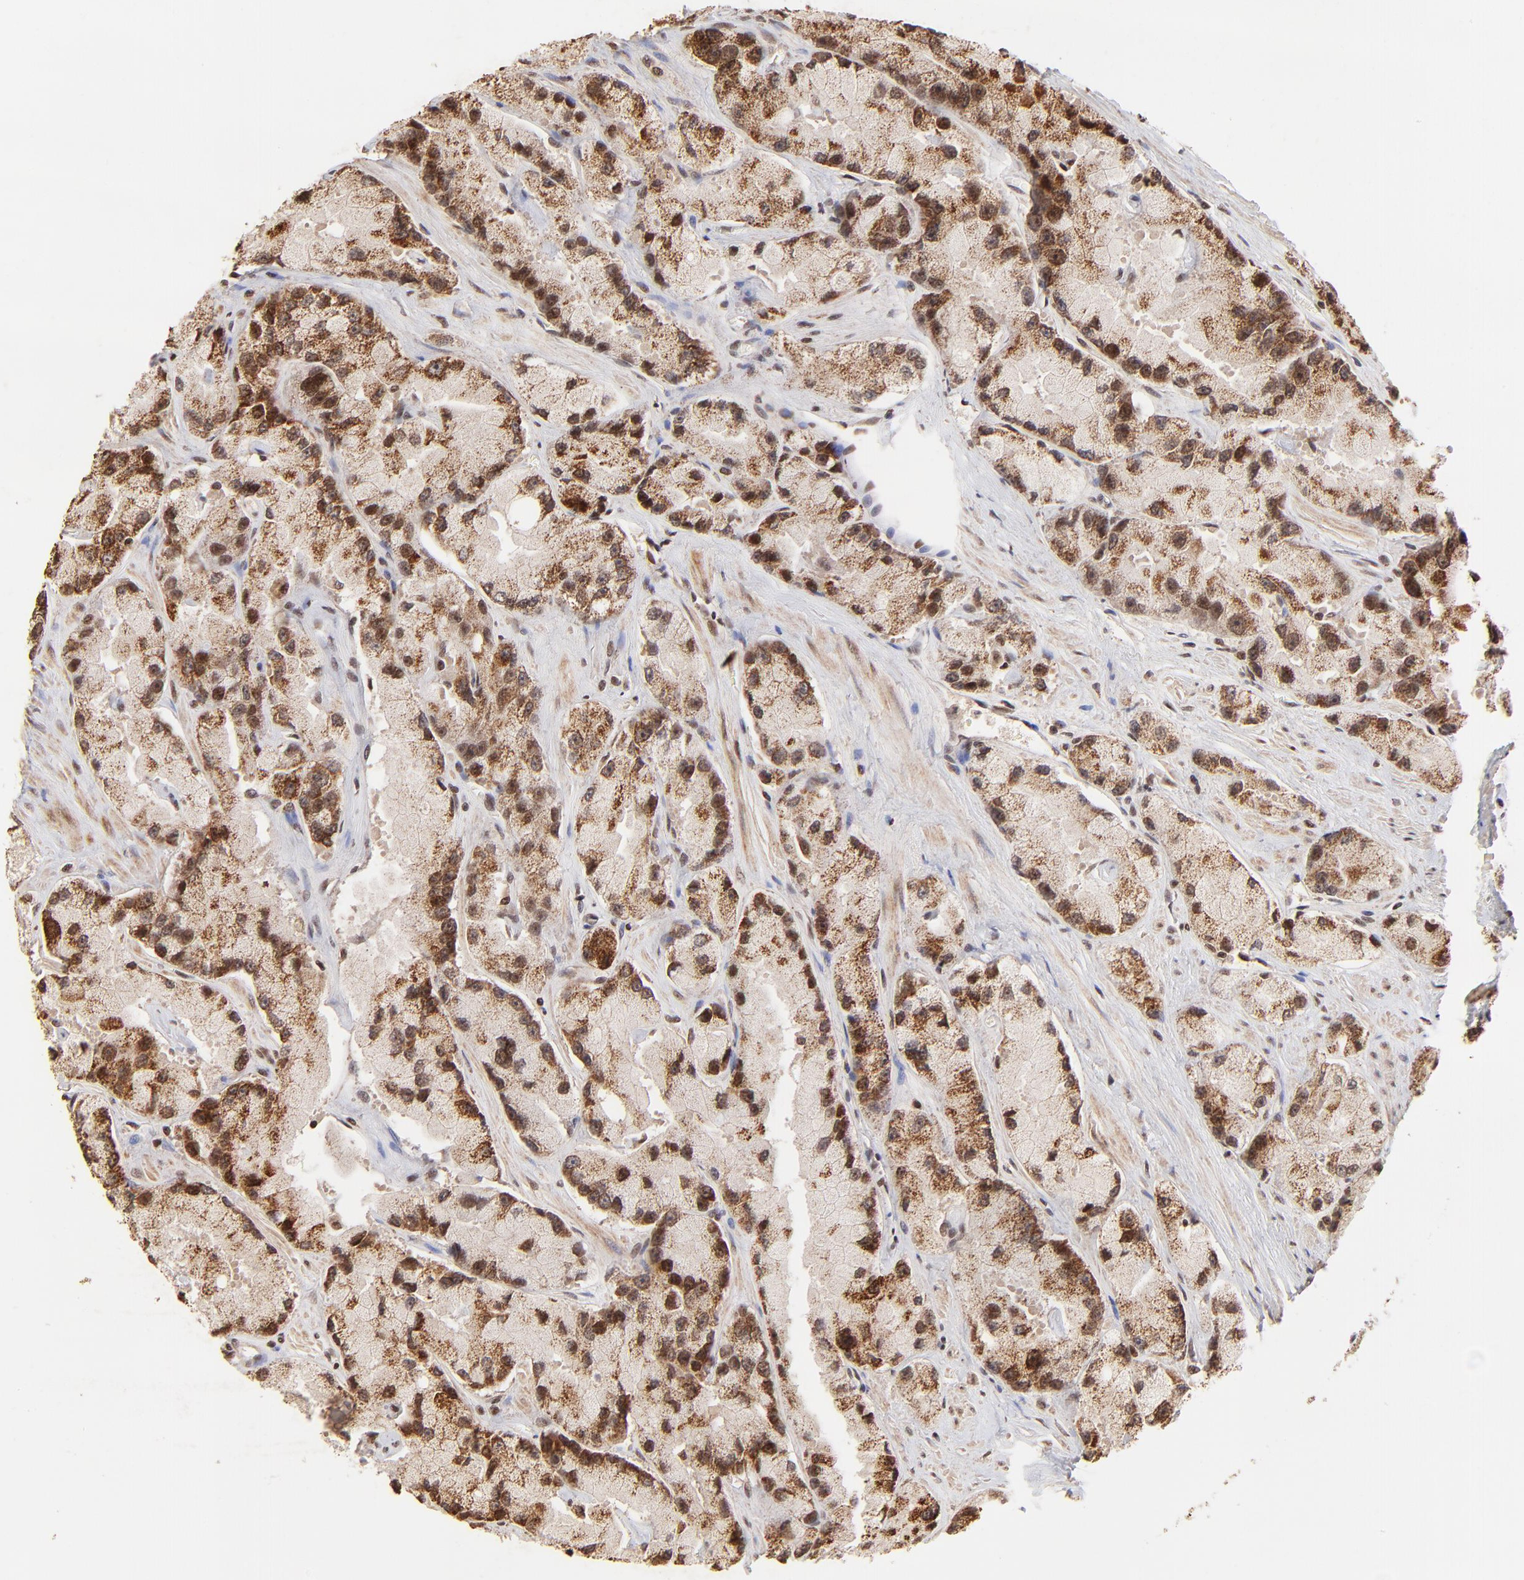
{"staining": {"intensity": "strong", "quantity": ">75%", "location": "cytoplasmic/membranous"}, "tissue": "prostate cancer", "cell_type": "Tumor cells", "image_type": "cancer", "snomed": [{"axis": "morphology", "description": "Adenocarcinoma, High grade"}, {"axis": "topography", "description": "Prostate"}], "caption": "Immunohistochemistry photomicrograph of neoplastic tissue: human prostate cancer (high-grade adenocarcinoma) stained using immunohistochemistry (IHC) displays high levels of strong protein expression localized specifically in the cytoplasmic/membranous of tumor cells, appearing as a cytoplasmic/membranous brown color.", "gene": "MED15", "patient": {"sex": "male", "age": 58}}